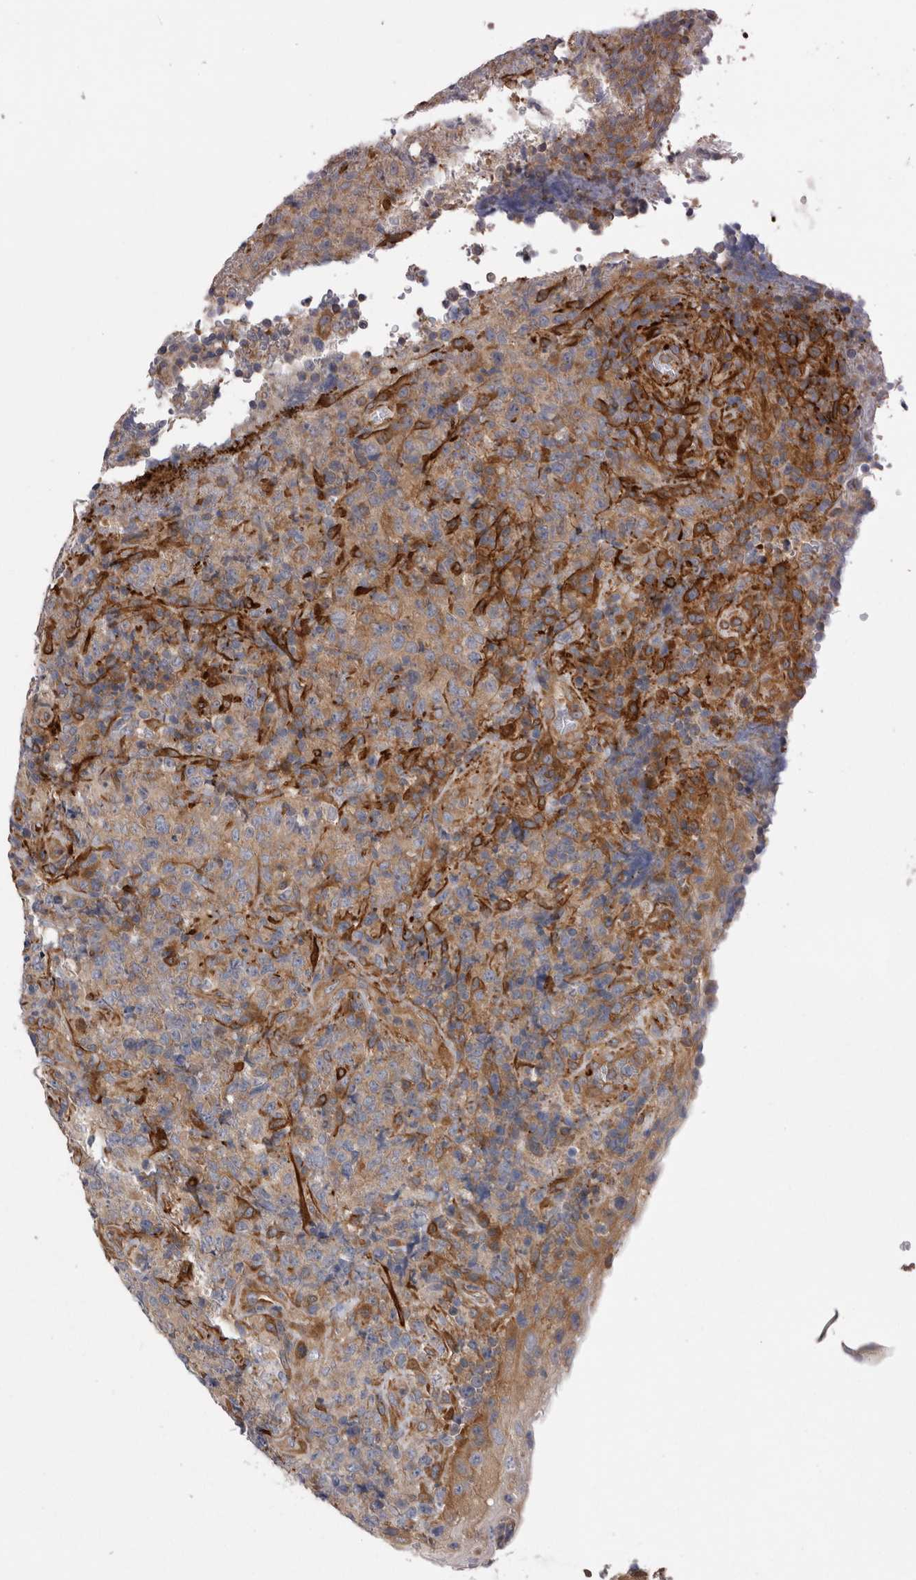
{"staining": {"intensity": "weak", "quantity": ">75%", "location": "cytoplasmic/membranous"}, "tissue": "lymphoma", "cell_type": "Tumor cells", "image_type": "cancer", "snomed": [{"axis": "morphology", "description": "Malignant lymphoma, non-Hodgkin's type, High grade"}, {"axis": "topography", "description": "Tonsil"}], "caption": "Immunohistochemistry (IHC) (DAB) staining of human lymphoma exhibits weak cytoplasmic/membranous protein positivity in approximately >75% of tumor cells.", "gene": "EPRS1", "patient": {"sex": "female", "age": 36}}